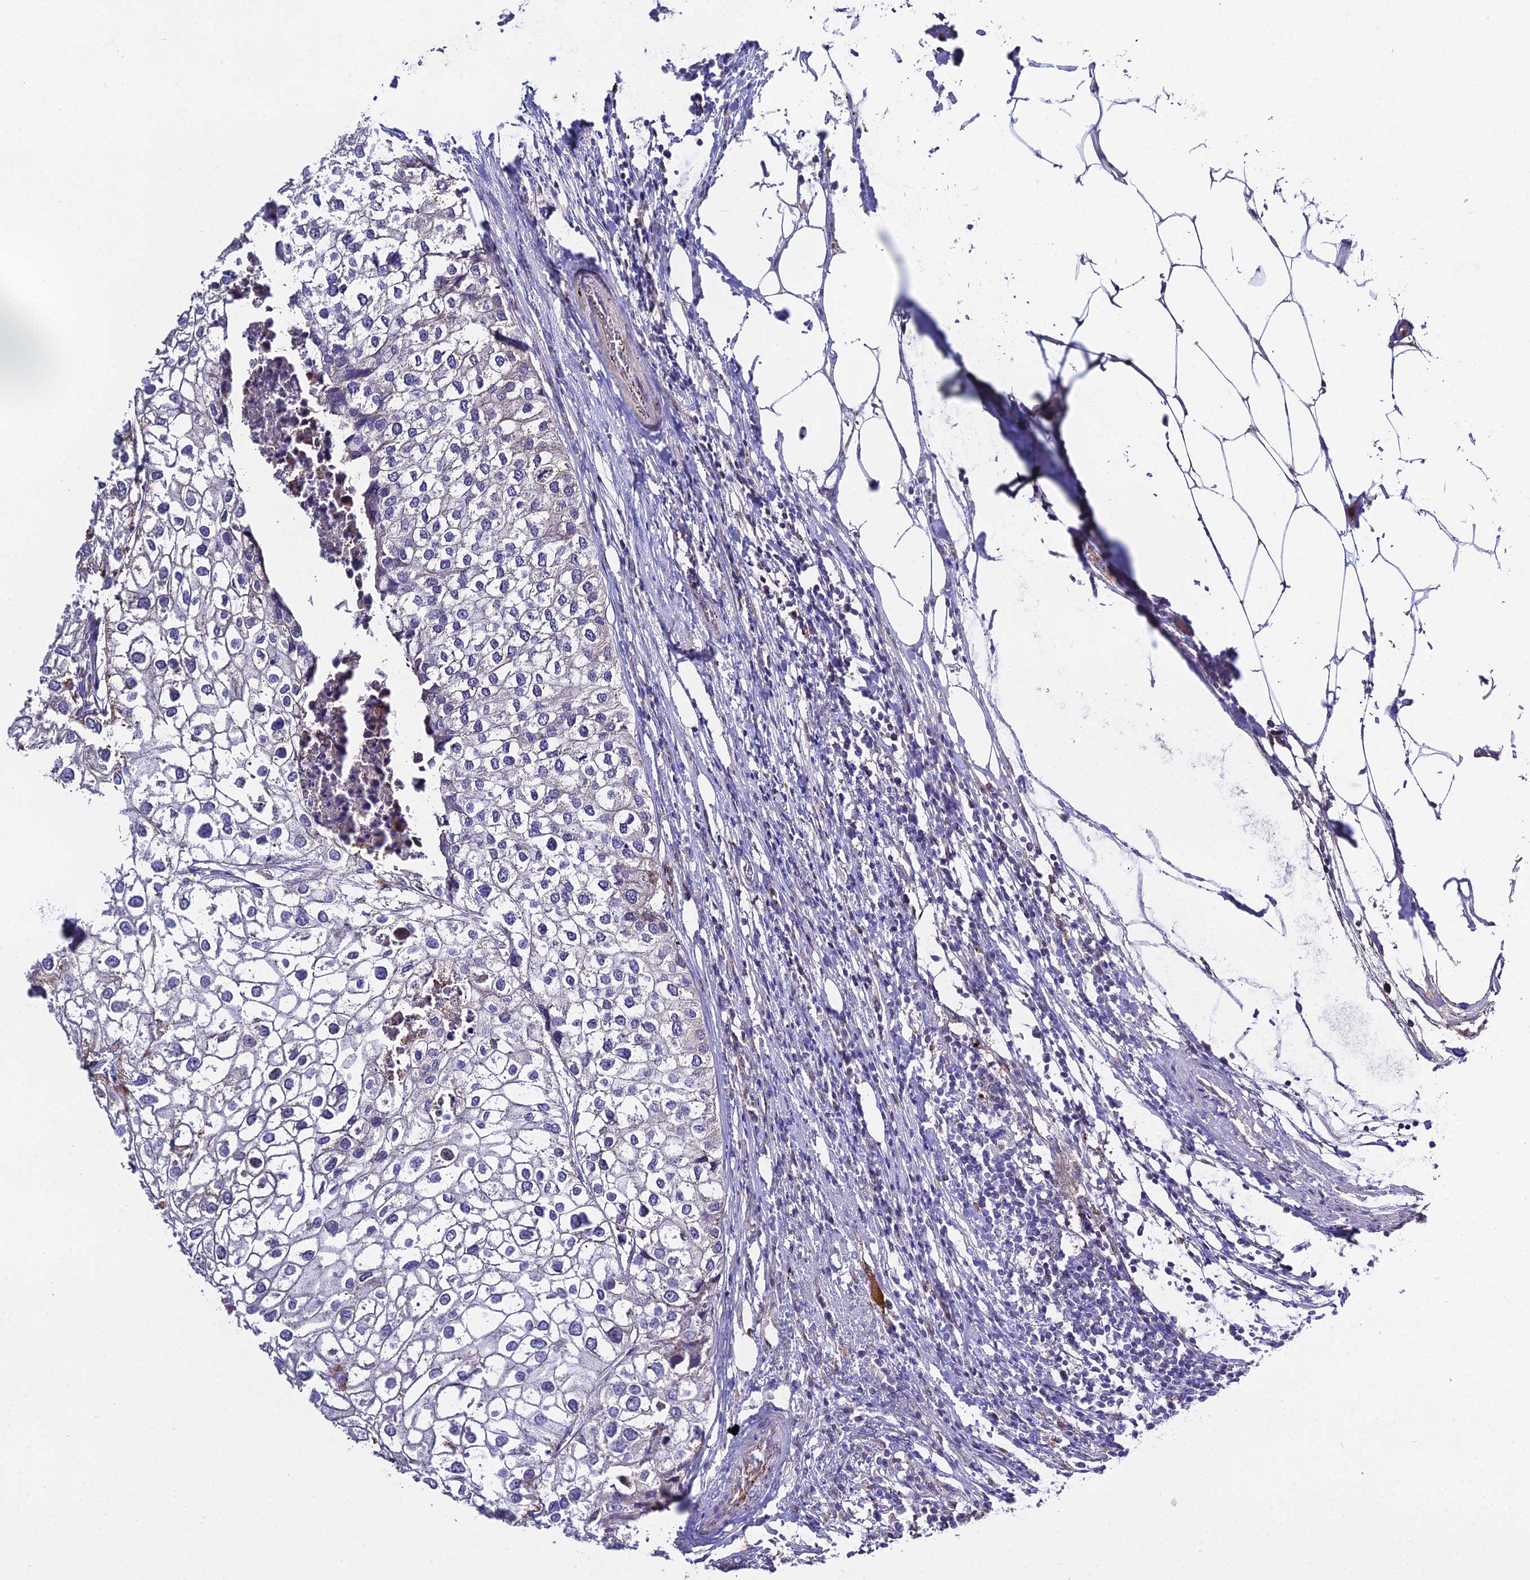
{"staining": {"intensity": "negative", "quantity": "none", "location": "none"}, "tissue": "urothelial cancer", "cell_type": "Tumor cells", "image_type": "cancer", "snomed": [{"axis": "morphology", "description": "Urothelial carcinoma, High grade"}, {"axis": "topography", "description": "Urinary bladder"}], "caption": "Tumor cells are negative for protein expression in human urothelial cancer. (Brightfield microscopy of DAB (3,3'-diaminobenzidine) IHC at high magnification).", "gene": "EID2", "patient": {"sex": "male", "age": 64}}